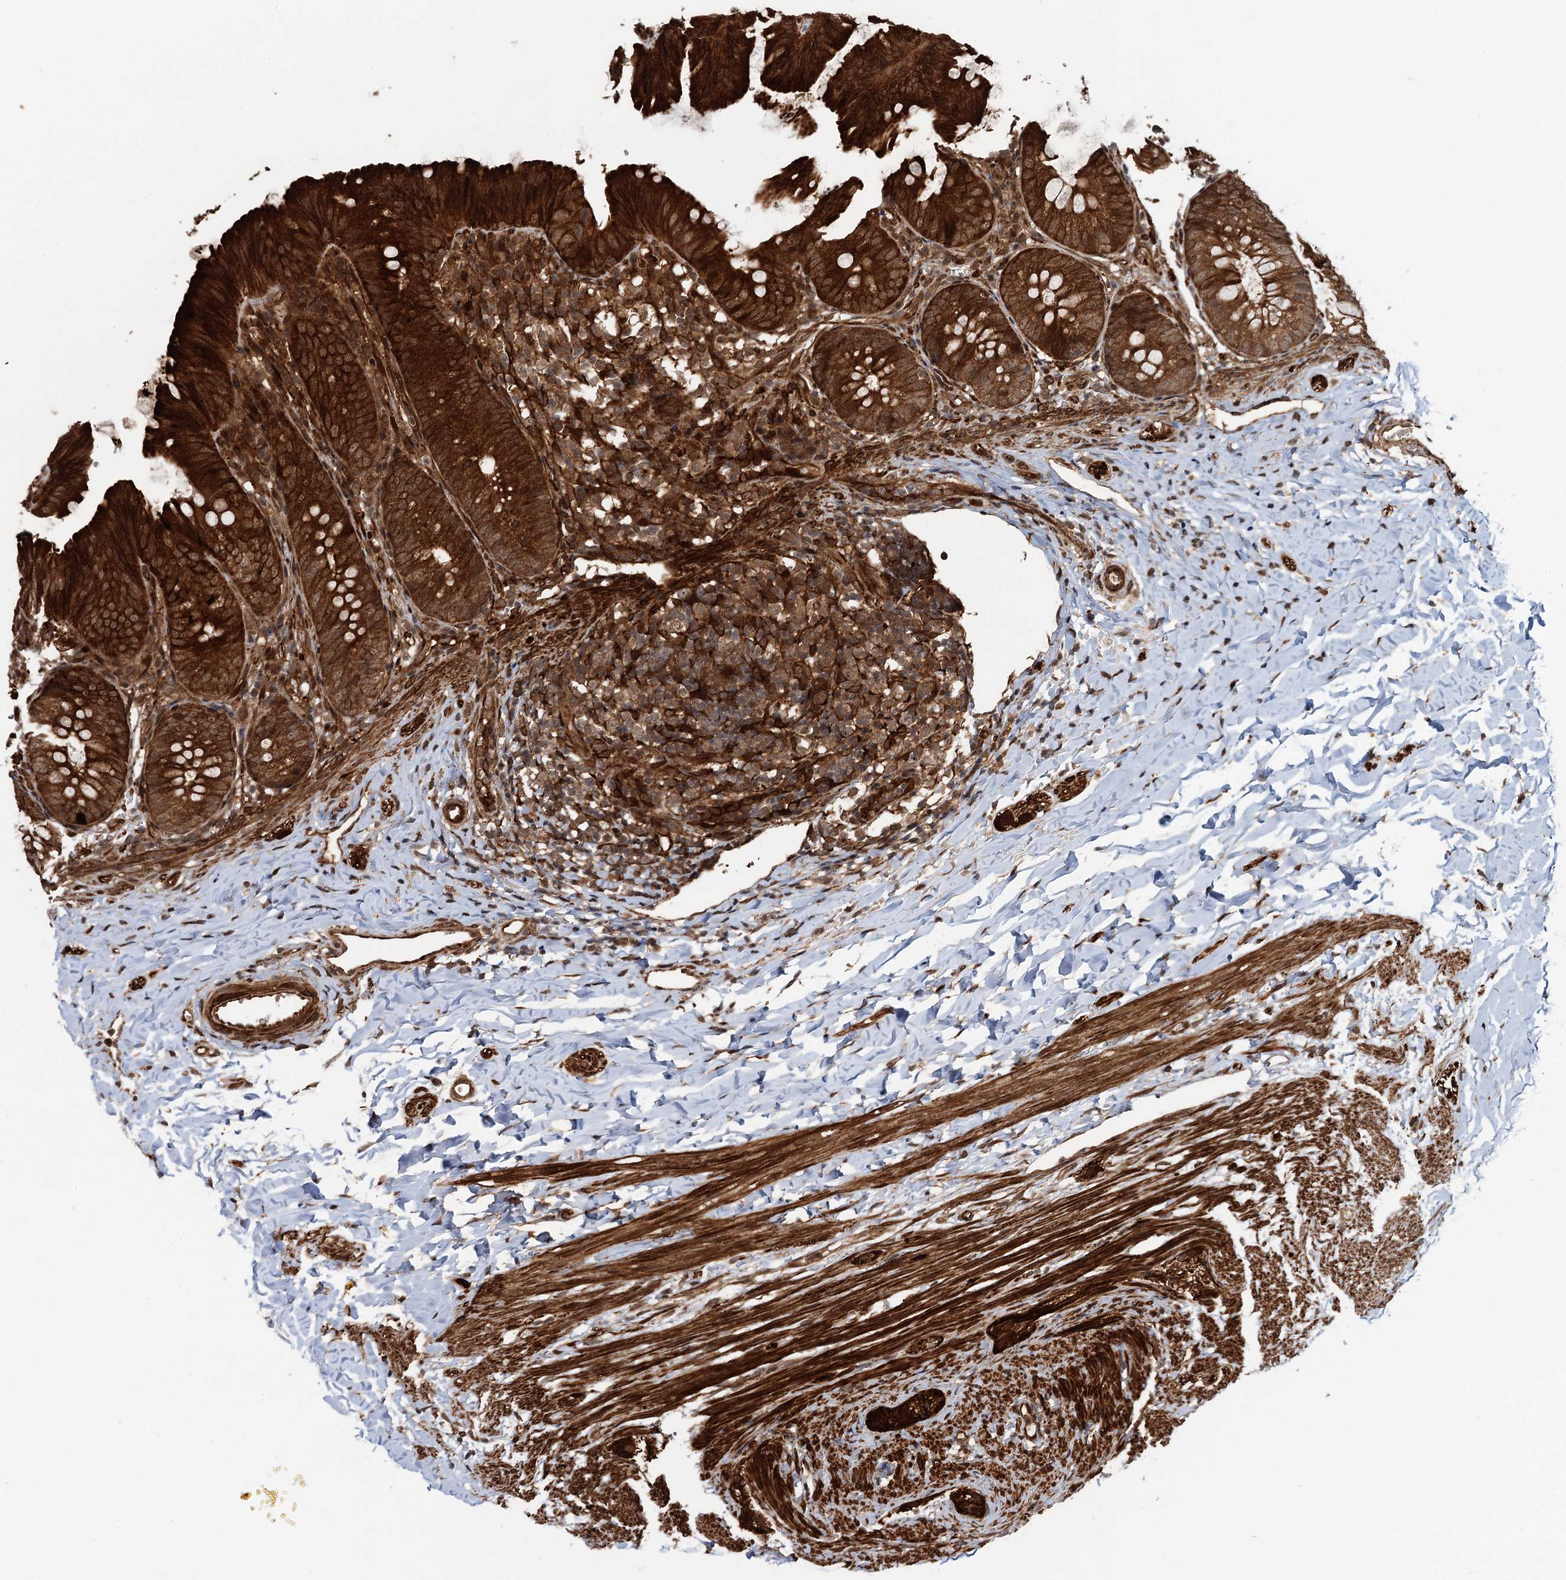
{"staining": {"intensity": "strong", "quantity": ">75%", "location": "cytoplasmic/membranous,nuclear"}, "tissue": "appendix", "cell_type": "Glandular cells", "image_type": "normal", "snomed": [{"axis": "morphology", "description": "Normal tissue, NOS"}, {"axis": "topography", "description": "Appendix"}], "caption": "About >75% of glandular cells in unremarkable appendix display strong cytoplasmic/membranous,nuclear protein staining as visualized by brown immunohistochemical staining.", "gene": "SNRNP25", "patient": {"sex": "male", "age": 1}}